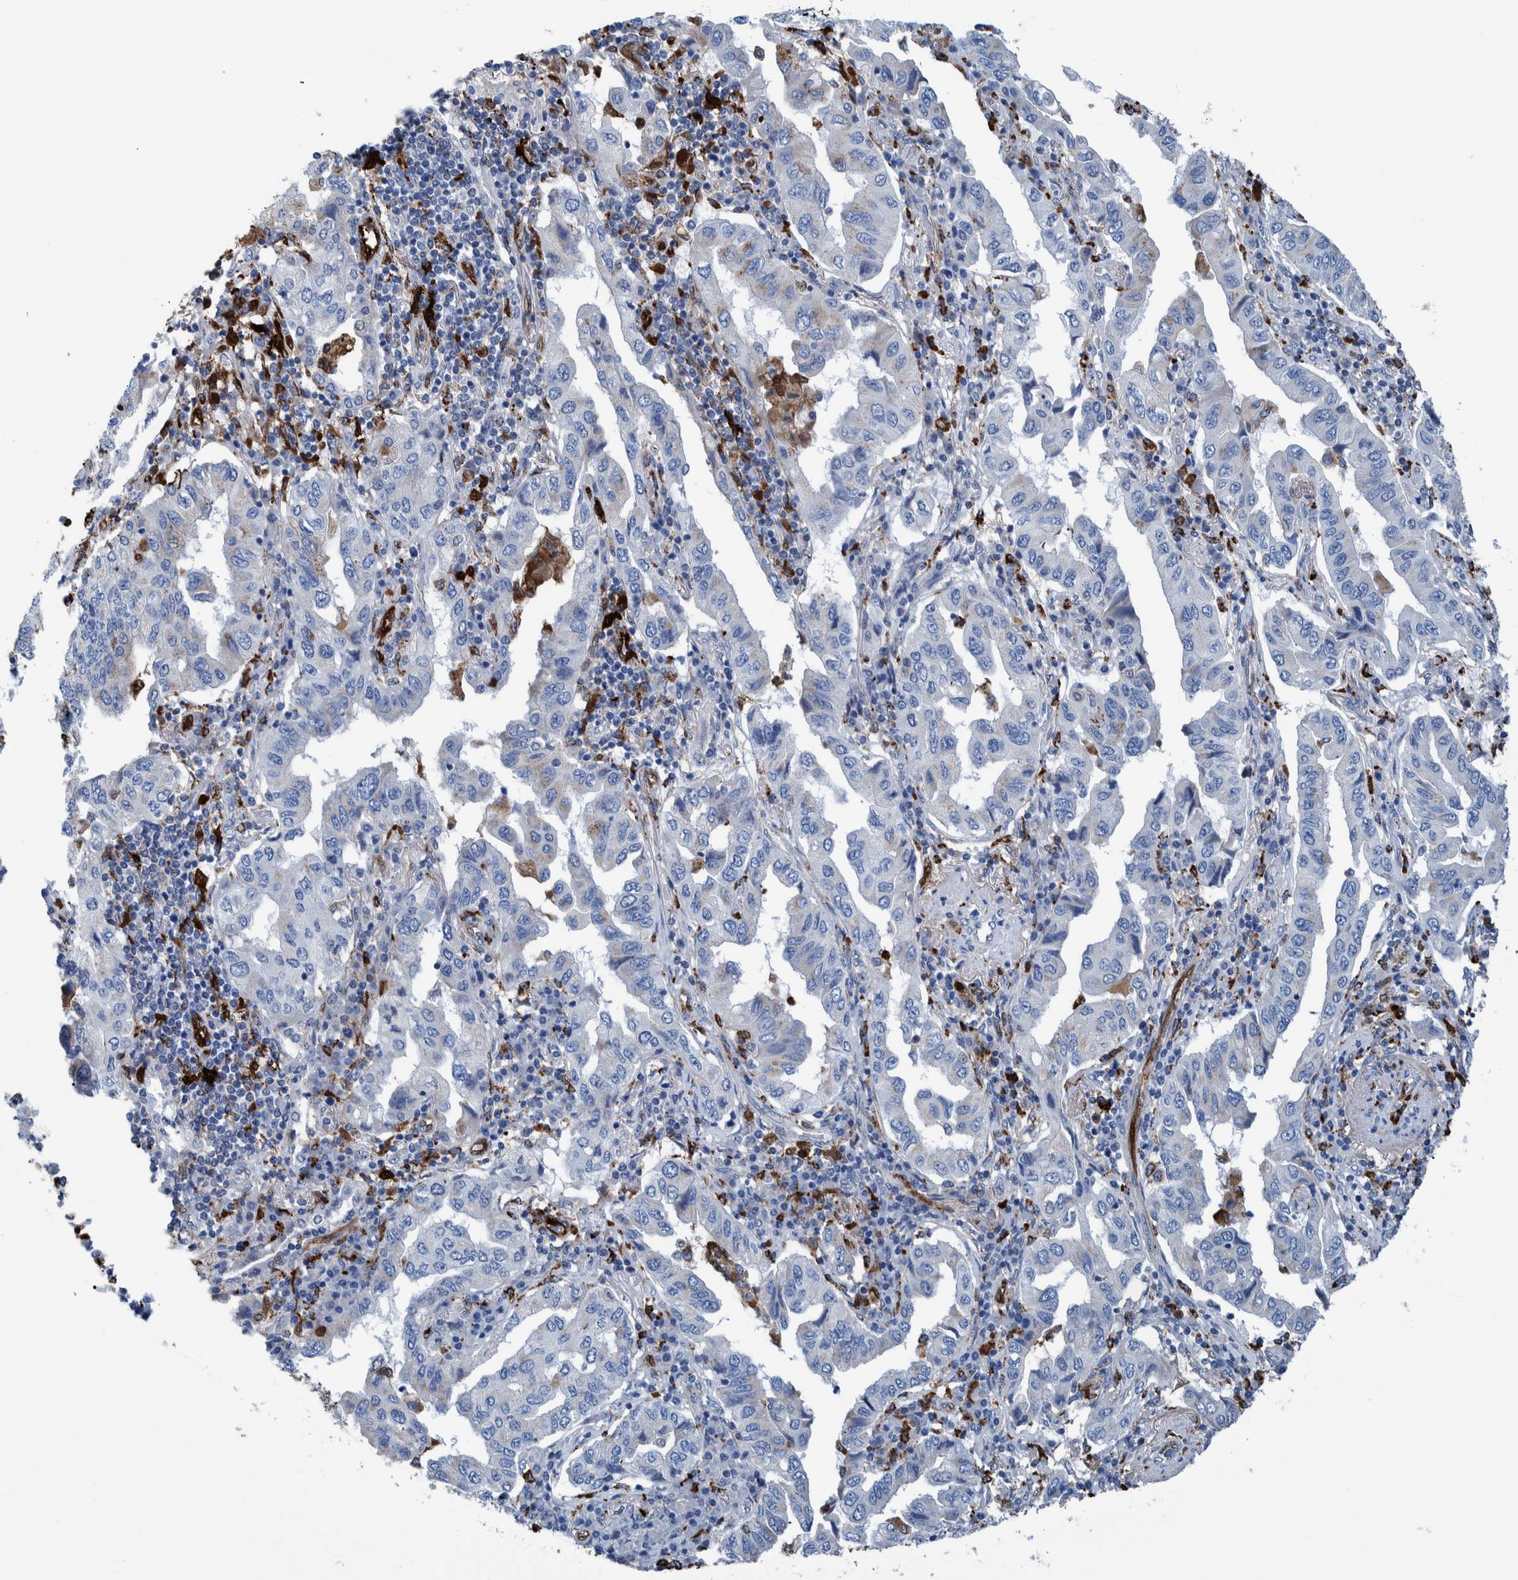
{"staining": {"intensity": "negative", "quantity": "none", "location": "none"}, "tissue": "lung cancer", "cell_type": "Tumor cells", "image_type": "cancer", "snomed": [{"axis": "morphology", "description": "Adenocarcinoma, NOS"}, {"axis": "topography", "description": "Lung"}], "caption": "An IHC histopathology image of lung cancer is shown. There is no staining in tumor cells of lung cancer.", "gene": "IDO1", "patient": {"sex": "female", "age": 65}}